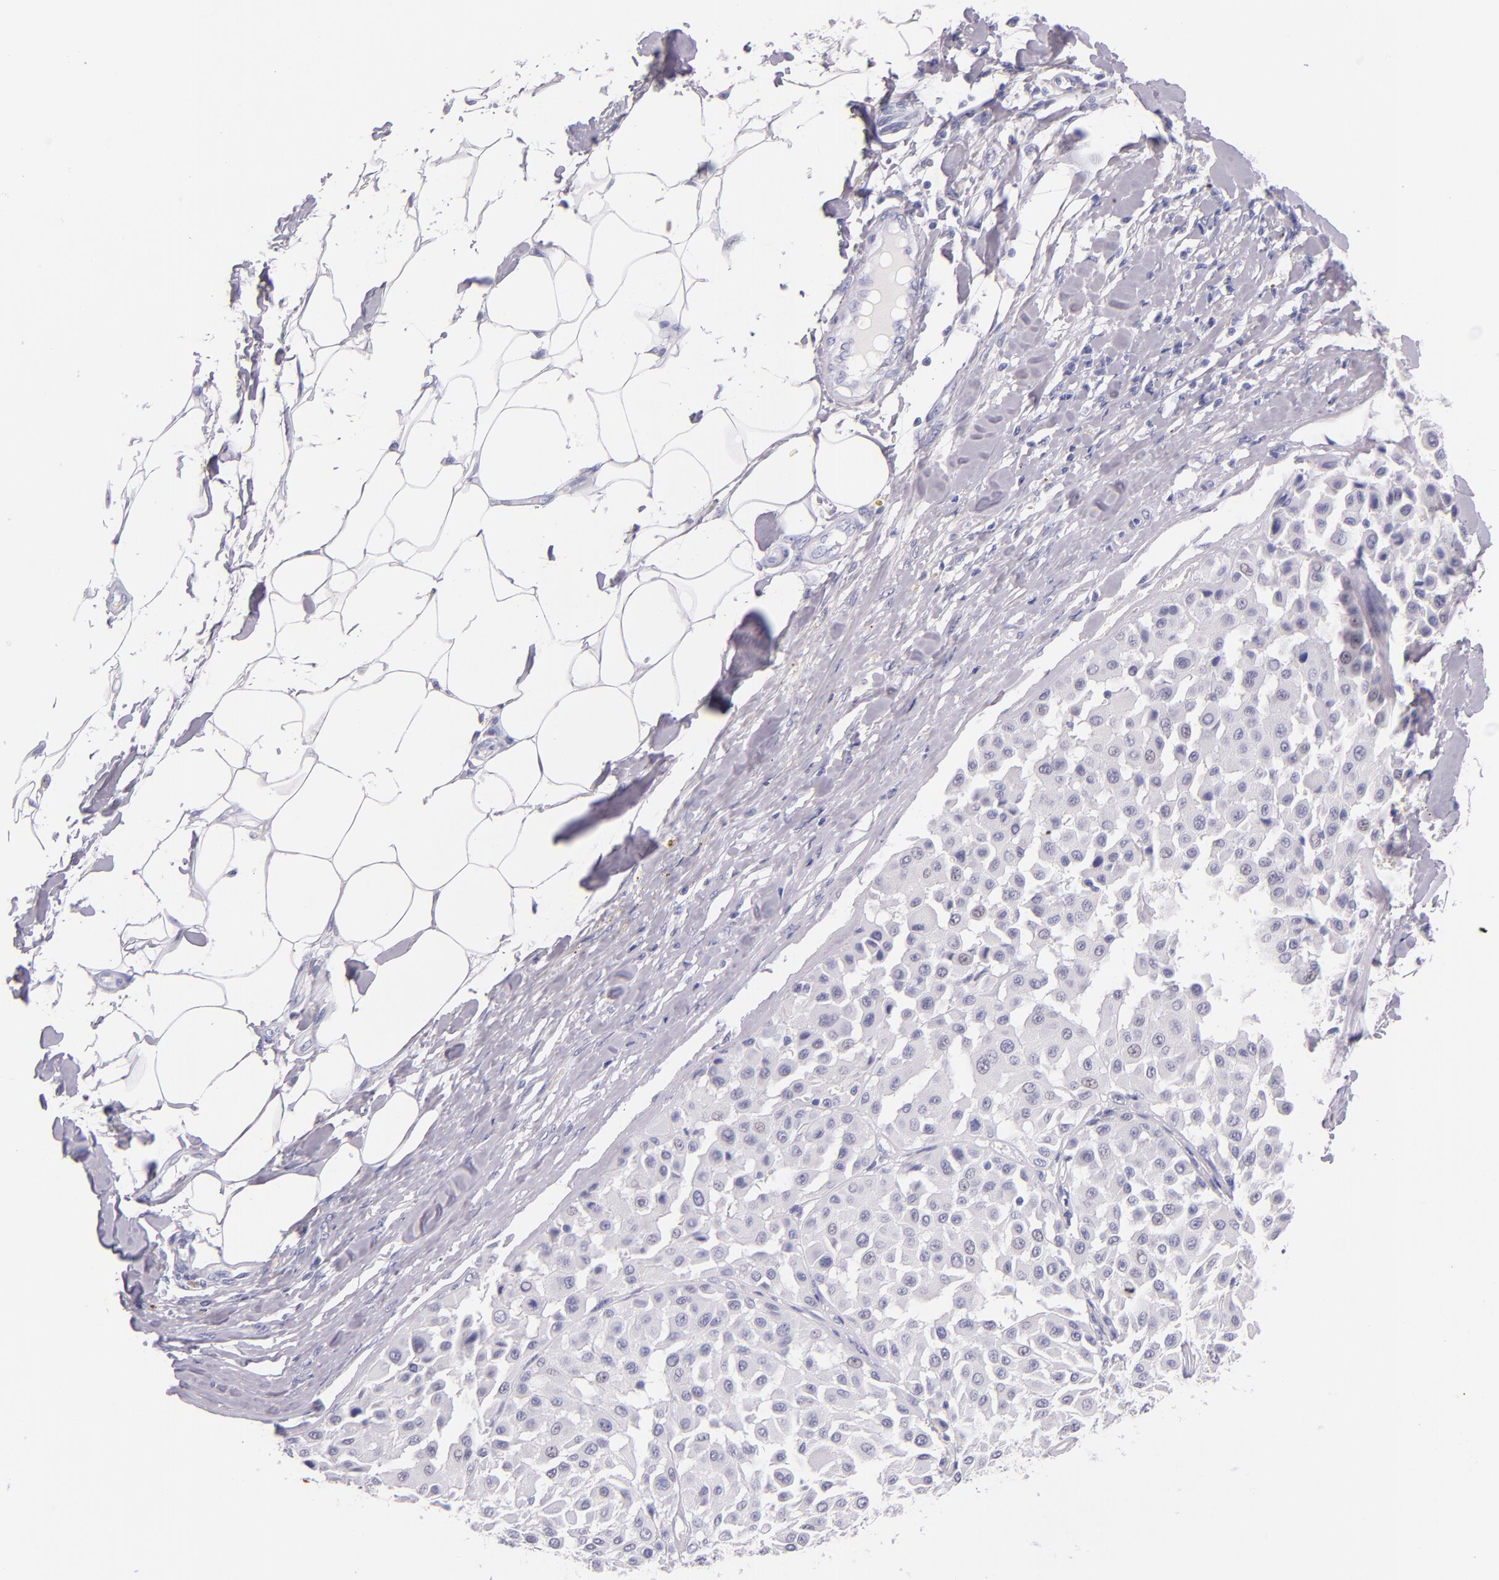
{"staining": {"intensity": "negative", "quantity": "none", "location": "none"}, "tissue": "melanoma", "cell_type": "Tumor cells", "image_type": "cancer", "snomed": [{"axis": "morphology", "description": "Malignant melanoma, Metastatic site"}, {"axis": "topography", "description": "Soft tissue"}], "caption": "This is an immunohistochemistry photomicrograph of malignant melanoma (metastatic site). There is no staining in tumor cells.", "gene": "IRF4", "patient": {"sex": "male", "age": 41}}